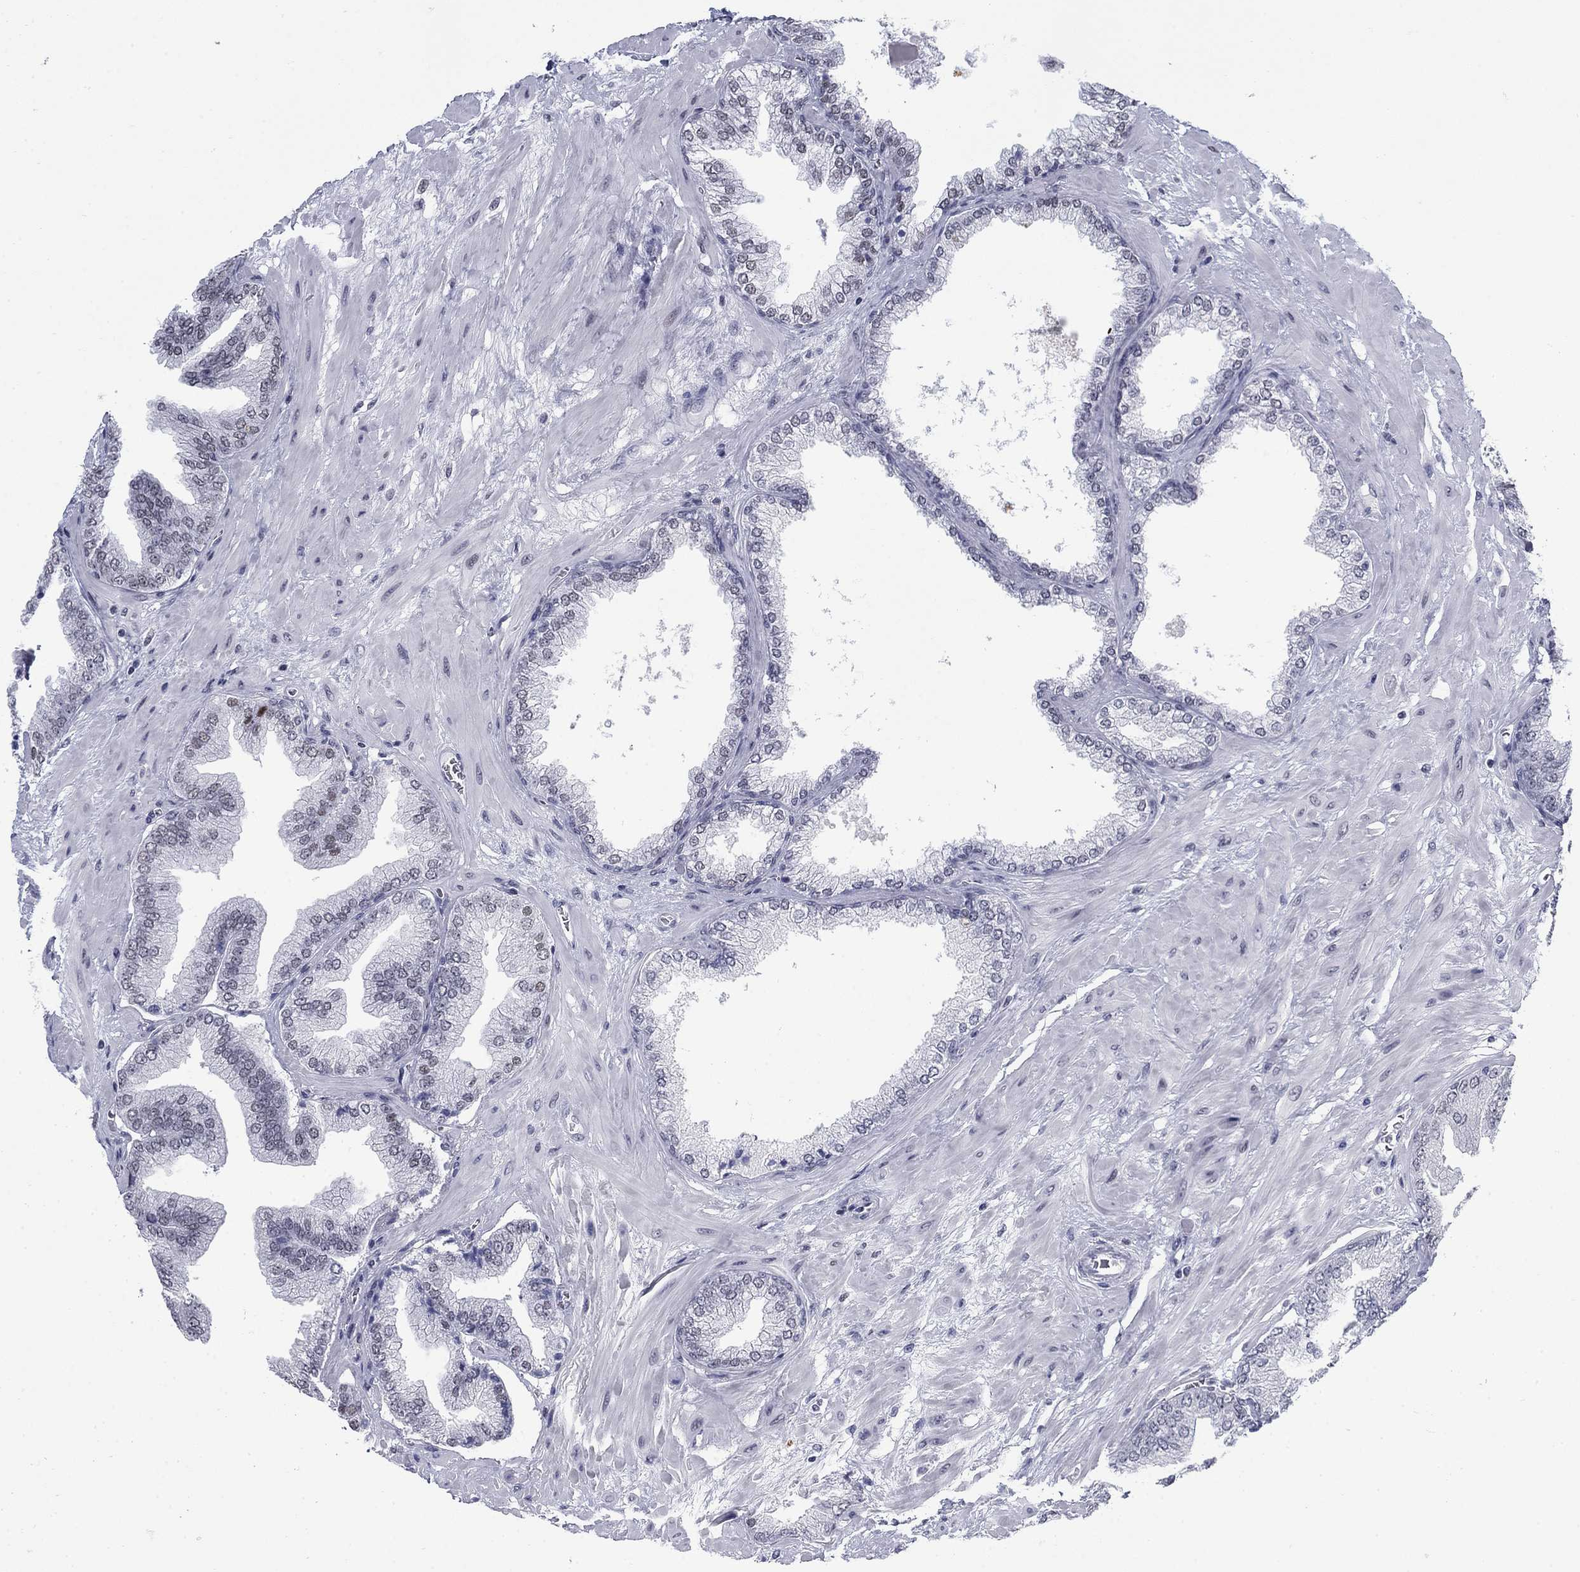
{"staining": {"intensity": "negative", "quantity": "none", "location": "none"}, "tissue": "prostate cancer", "cell_type": "Tumor cells", "image_type": "cancer", "snomed": [{"axis": "morphology", "description": "Adenocarcinoma, Low grade"}, {"axis": "topography", "description": "Prostate"}], "caption": "This histopathology image is of low-grade adenocarcinoma (prostate) stained with IHC to label a protein in brown with the nuclei are counter-stained blue. There is no expression in tumor cells. Nuclei are stained in blue.", "gene": "NPAS3", "patient": {"sex": "male", "age": 72}}